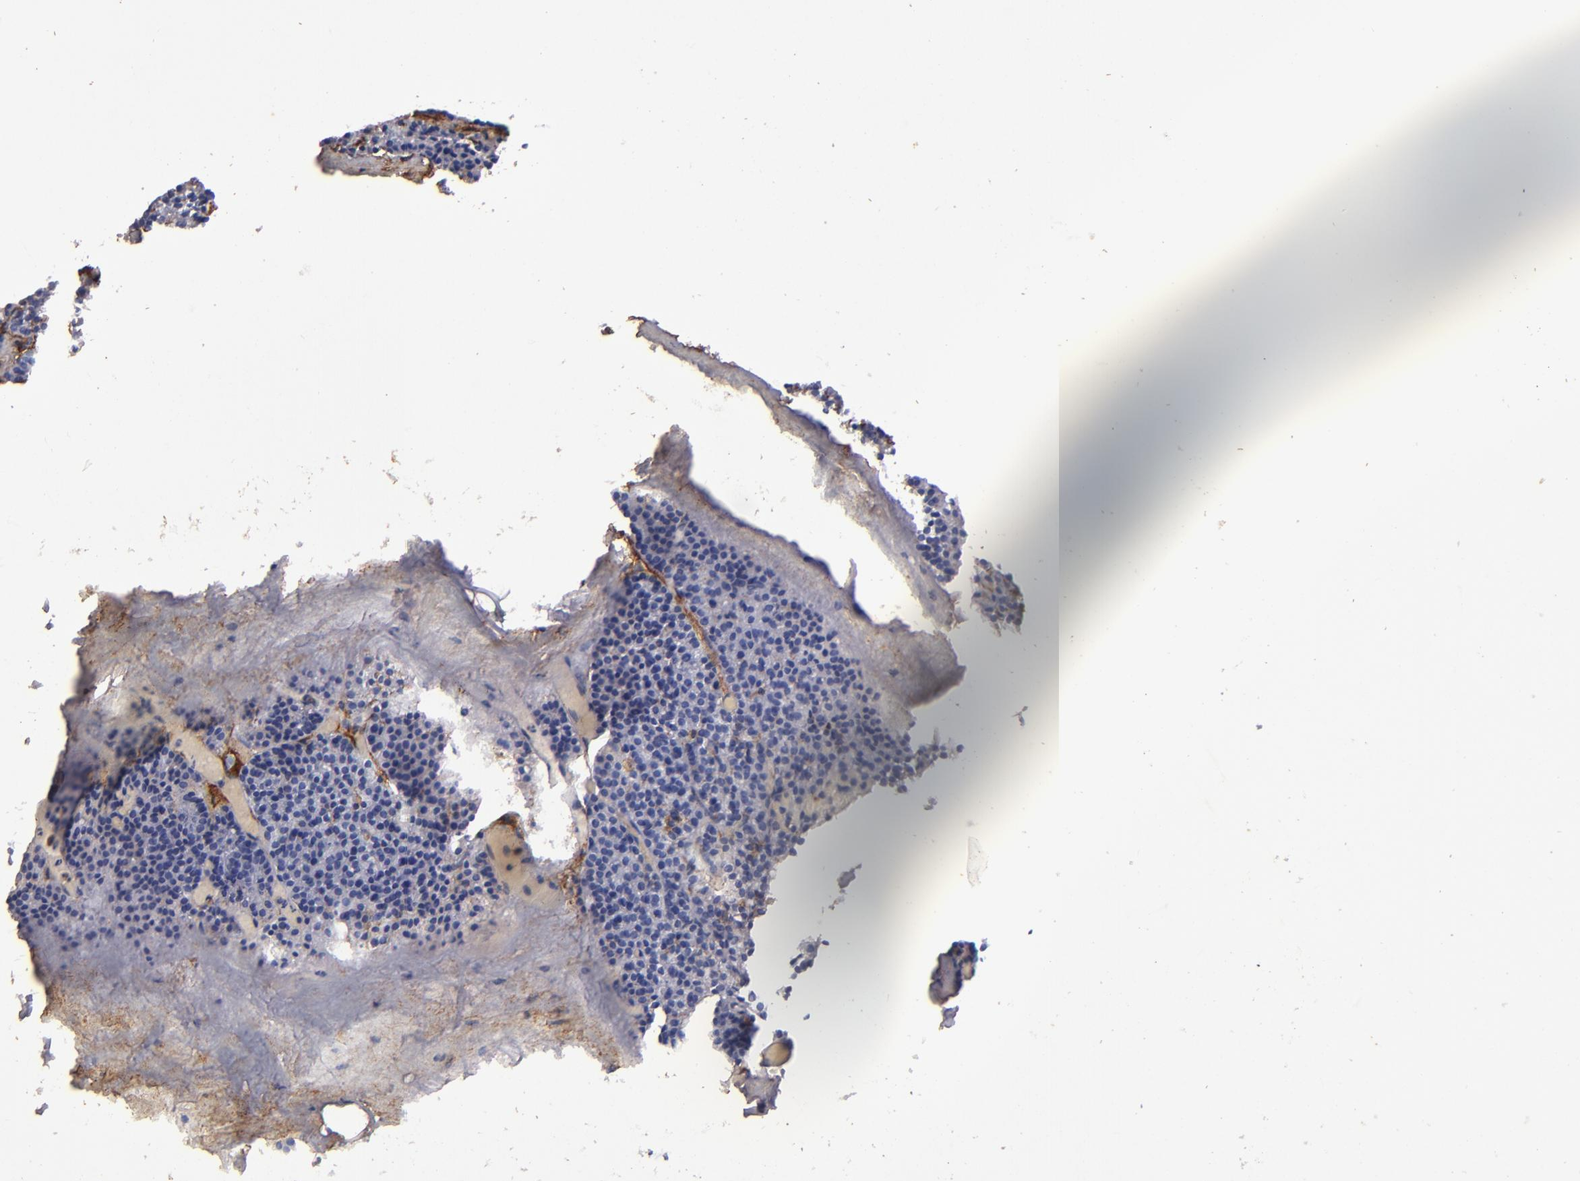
{"staining": {"intensity": "weak", "quantity": "<25%", "location": "cytoplasmic/membranous"}, "tissue": "parathyroid gland", "cell_type": "Glandular cells", "image_type": "normal", "snomed": [{"axis": "morphology", "description": "Normal tissue, NOS"}, {"axis": "topography", "description": "Parathyroid gland"}], "caption": "Immunohistochemistry (IHC) image of unremarkable parathyroid gland: parathyroid gland stained with DAB (3,3'-diaminobenzidine) demonstrates no significant protein staining in glandular cells.", "gene": "SIRPA", "patient": {"sex": "male", "age": 57}}